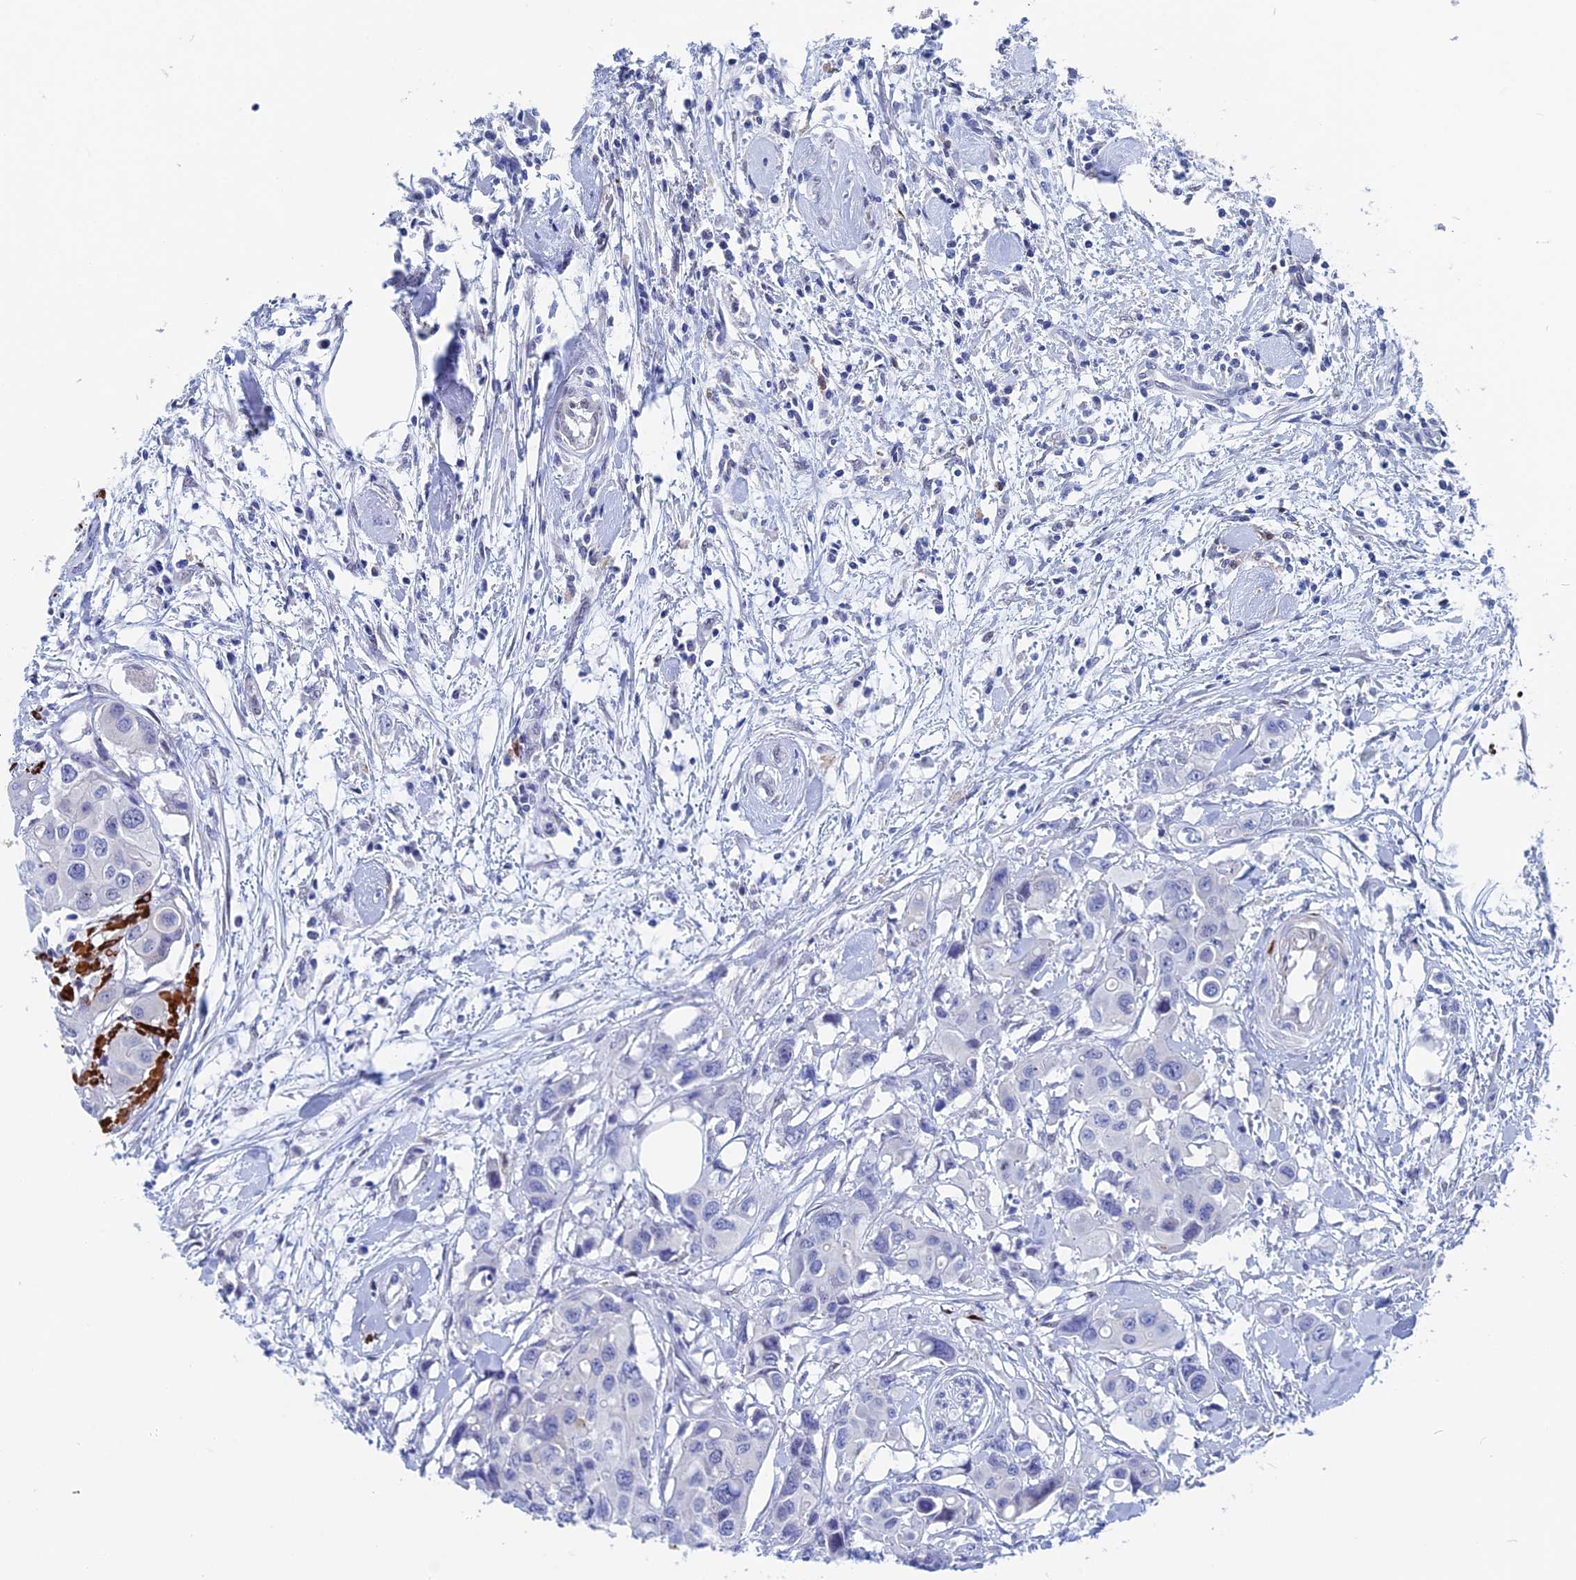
{"staining": {"intensity": "negative", "quantity": "none", "location": "none"}, "tissue": "colorectal cancer", "cell_type": "Tumor cells", "image_type": "cancer", "snomed": [{"axis": "morphology", "description": "Adenocarcinoma, NOS"}, {"axis": "topography", "description": "Colon"}], "caption": "IHC micrograph of human colorectal adenocarcinoma stained for a protein (brown), which reveals no positivity in tumor cells.", "gene": "WDR83", "patient": {"sex": "male", "age": 77}}